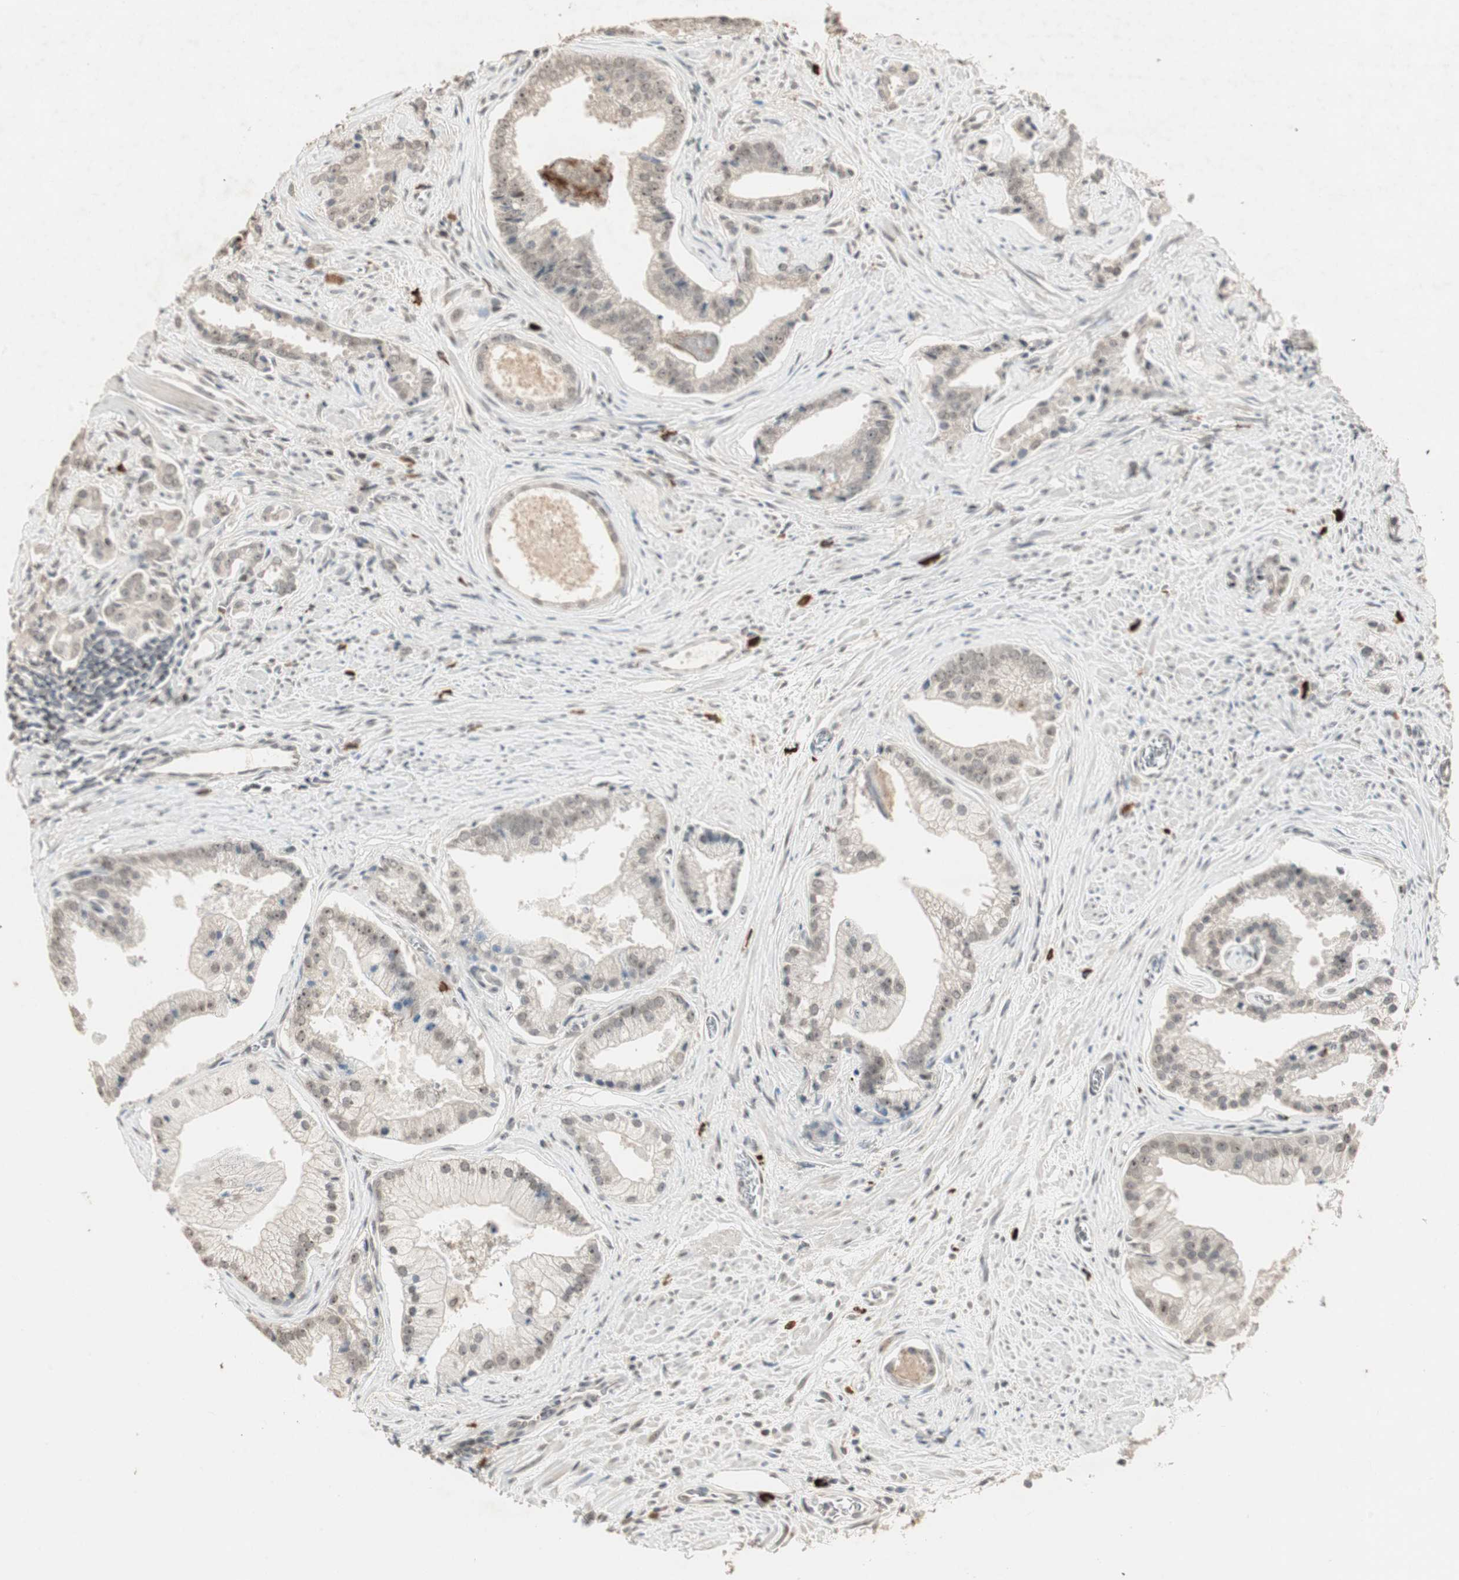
{"staining": {"intensity": "weak", "quantity": "25%-75%", "location": "nuclear"}, "tissue": "prostate cancer", "cell_type": "Tumor cells", "image_type": "cancer", "snomed": [{"axis": "morphology", "description": "Adenocarcinoma, High grade"}, {"axis": "topography", "description": "Prostate"}], "caption": "Human prostate cancer stained for a protein (brown) reveals weak nuclear positive expression in approximately 25%-75% of tumor cells.", "gene": "ETV4", "patient": {"sex": "male", "age": 67}}